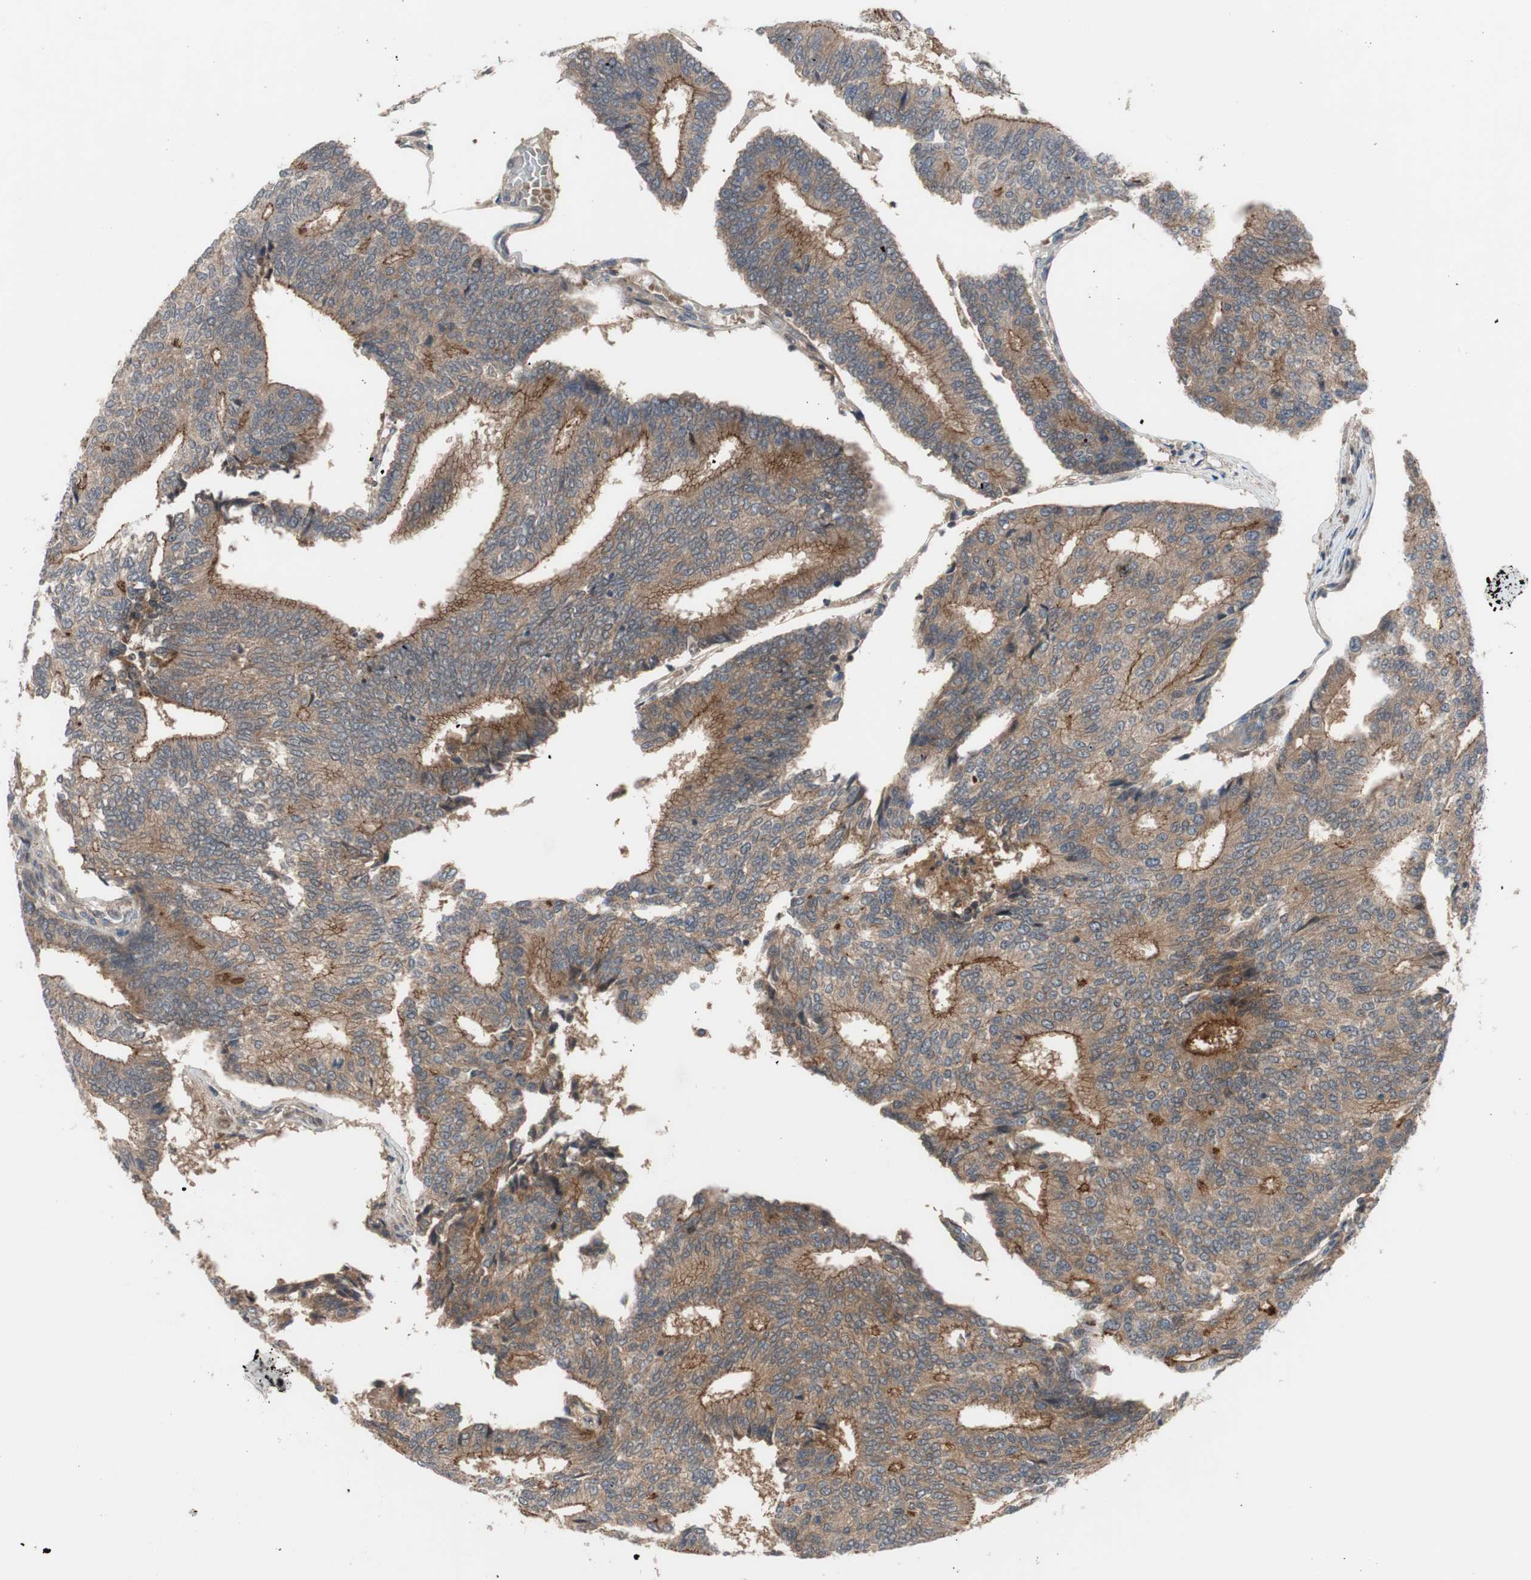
{"staining": {"intensity": "moderate", "quantity": ">75%", "location": "cytoplasmic/membranous"}, "tissue": "prostate cancer", "cell_type": "Tumor cells", "image_type": "cancer", "snomed": [{"axis": "morphology", "description": "Adenocarcinoma, High grade"}, {"axis": "topography", "description": "Prostate"}], "caption": "Approximately >75% of tumor cells in adenocarcinoma (high-grade) (prostate) display moderate cytoplasmic/membranous protein staining as visualized by brown immunohistochemical staining.", "gene": "OAZ1", "patient": {"sex": "male", "age": 55}}